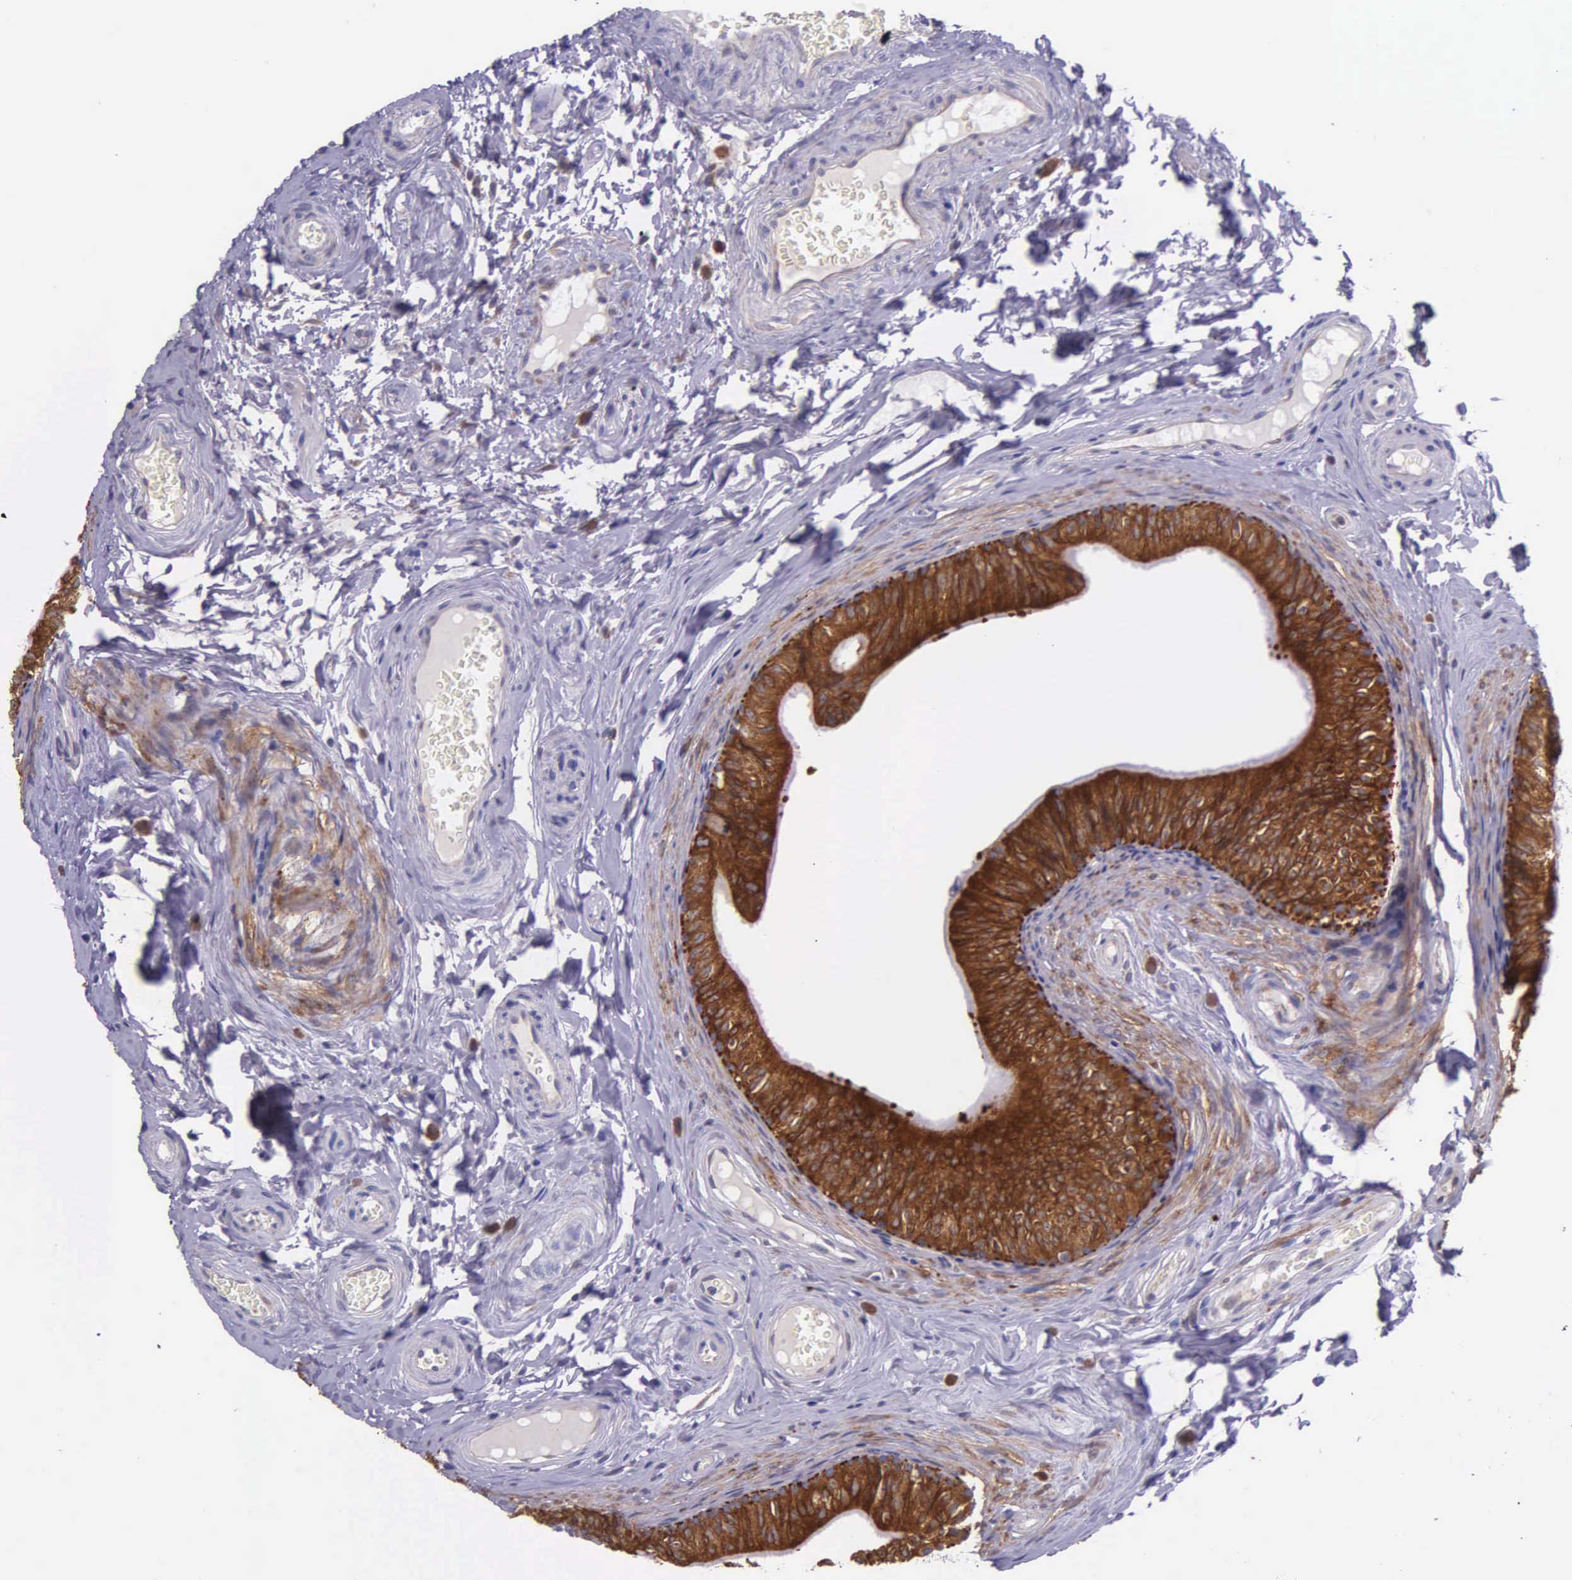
{"staining": {"intensity": "strong", "quantity": ">75%", "location": "cytoplasmic/membranous,nuclear"}, "tissue": "epididymis", "cell_type": "Glandular cells", "image_type": "normal", "snomed": [{"axis": "morphology", "description": "Normal tissue, NOS"}, {"axis": "topography", "description": "Epididymis"}], "caption": "Brown immunohistochemical staining in benign human epididymis shows strong cytoplasmic/membranous,nuclear staining in about >75% of glandular cells.", "gene": "NSDHL", "patient": {"sex": "male", "age": 23}}